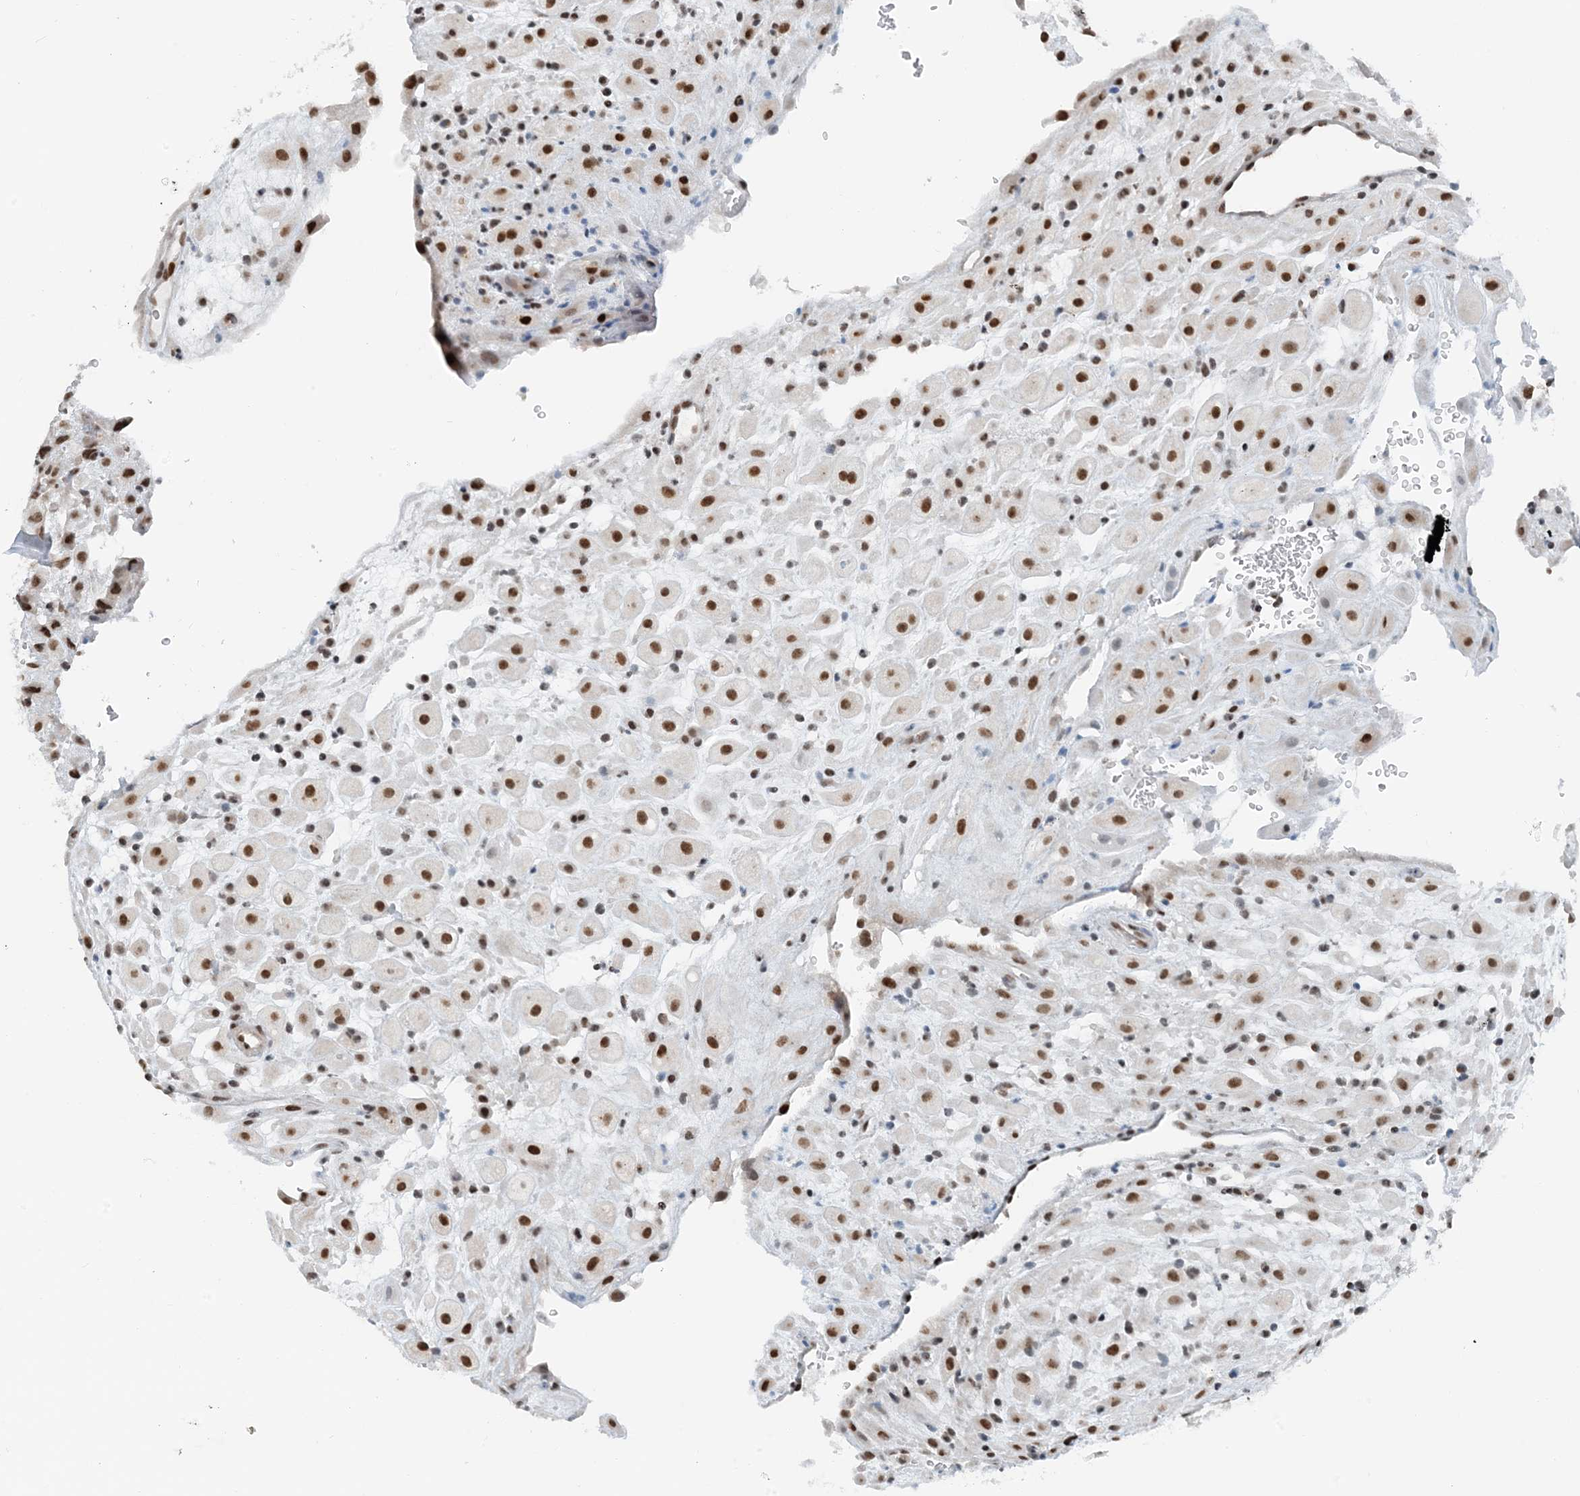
{"staining": {"intensity": "strong", "quantity": ">75%", "location": "nuclear"}, "tissue": "placenta", "cell_type": "Decidual cells", "image_type": "normal", "snomed": [{"axis": "morphology", "description": "Normal tissue, NOS"}, {"axis": "topography", "description": "Placenta"}], "caption": "Decidual cells show high levels of strong nuclear staining in about >75% of cells in normal placenta.", "gene": "ZNF500", "patient": {"sex": "female", "age": 35}}